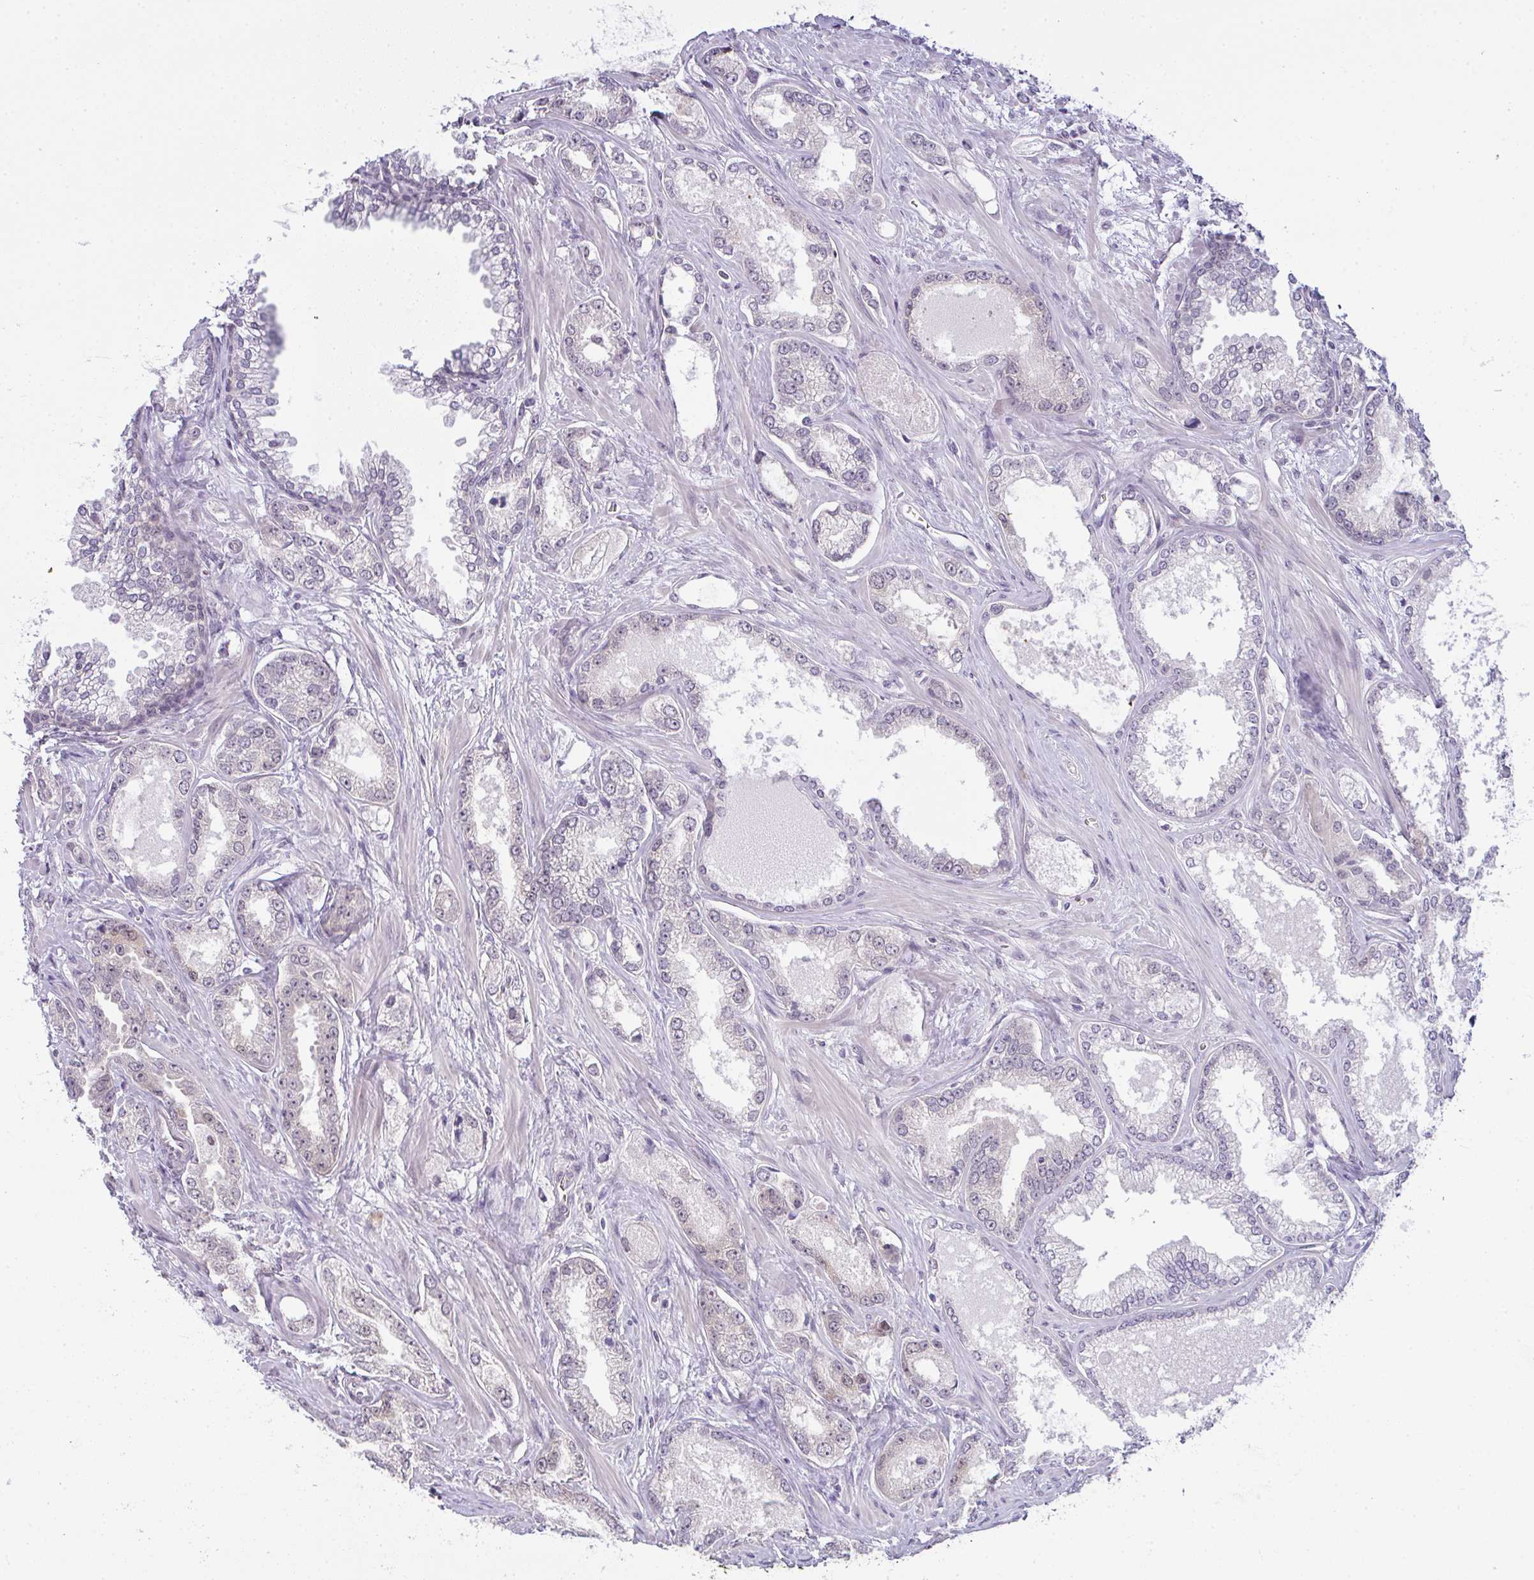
{"staining": {"intensity": "weak", "quantity": "25%-75%", "location": "nuclear"}, "tissue": "prostate cancer", "cell_type": "Tumor cells", "image_type": "cancer", "snomed": [{"axis": "morphology", "description": "Adenocarcinoma, Medium grade"}, {"axis": "topography", "description": "Prostate"}], "caption": "Protein expression analysis of medium-grade adenocarcinoma (prostate) demonstrates weak nuclear expression in approximately 25%-75% of tumor cells. Using DAB (brown) and hematoxylin (blue) stains, captured at high magnification using brightfield microscopy.", "gene": "CSE1L", "patient": {"sex": "male", "age": 57}}